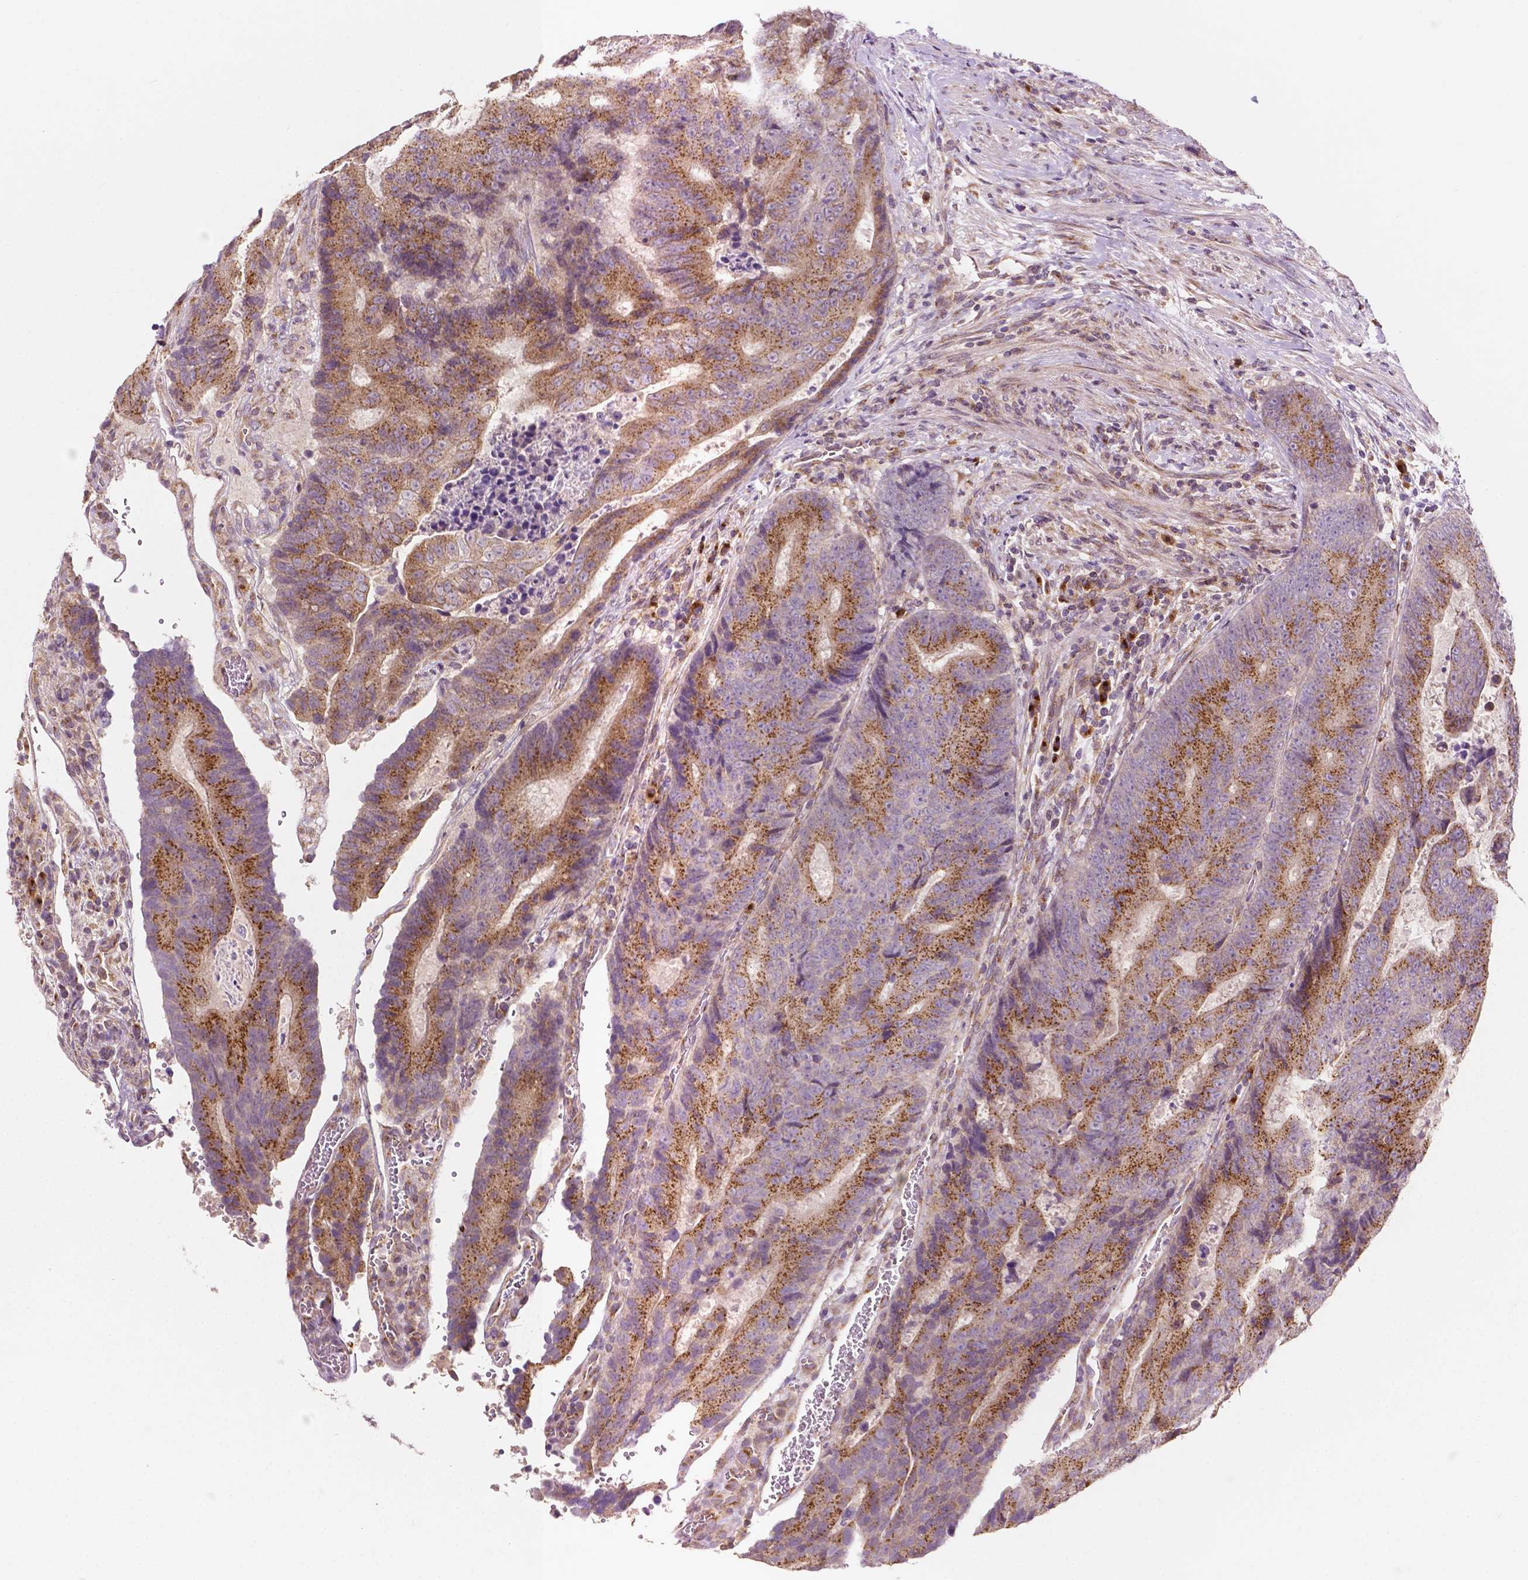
{"staining": {"intensity": "moderate", "quantity": ">75%", "location": "cytoplasmic/membranous"}, "tissue": "colorectal cancer", "cell_type": "Tumor cells", "image_type": "cancer", "snomed": [{"axis": "morphology", "description": "Adenocarcinoma, NOS"}, {"axis": "topography", "description": "Colon"}], "caption": "About >75% of tumor cells in colorectal cancer show moderate cytoplasmic/membranous protein staining as visualized by brown immunohistochemical staining.", "gene": "EBAG9", "patient": {"sex": "female", "age": 48}}